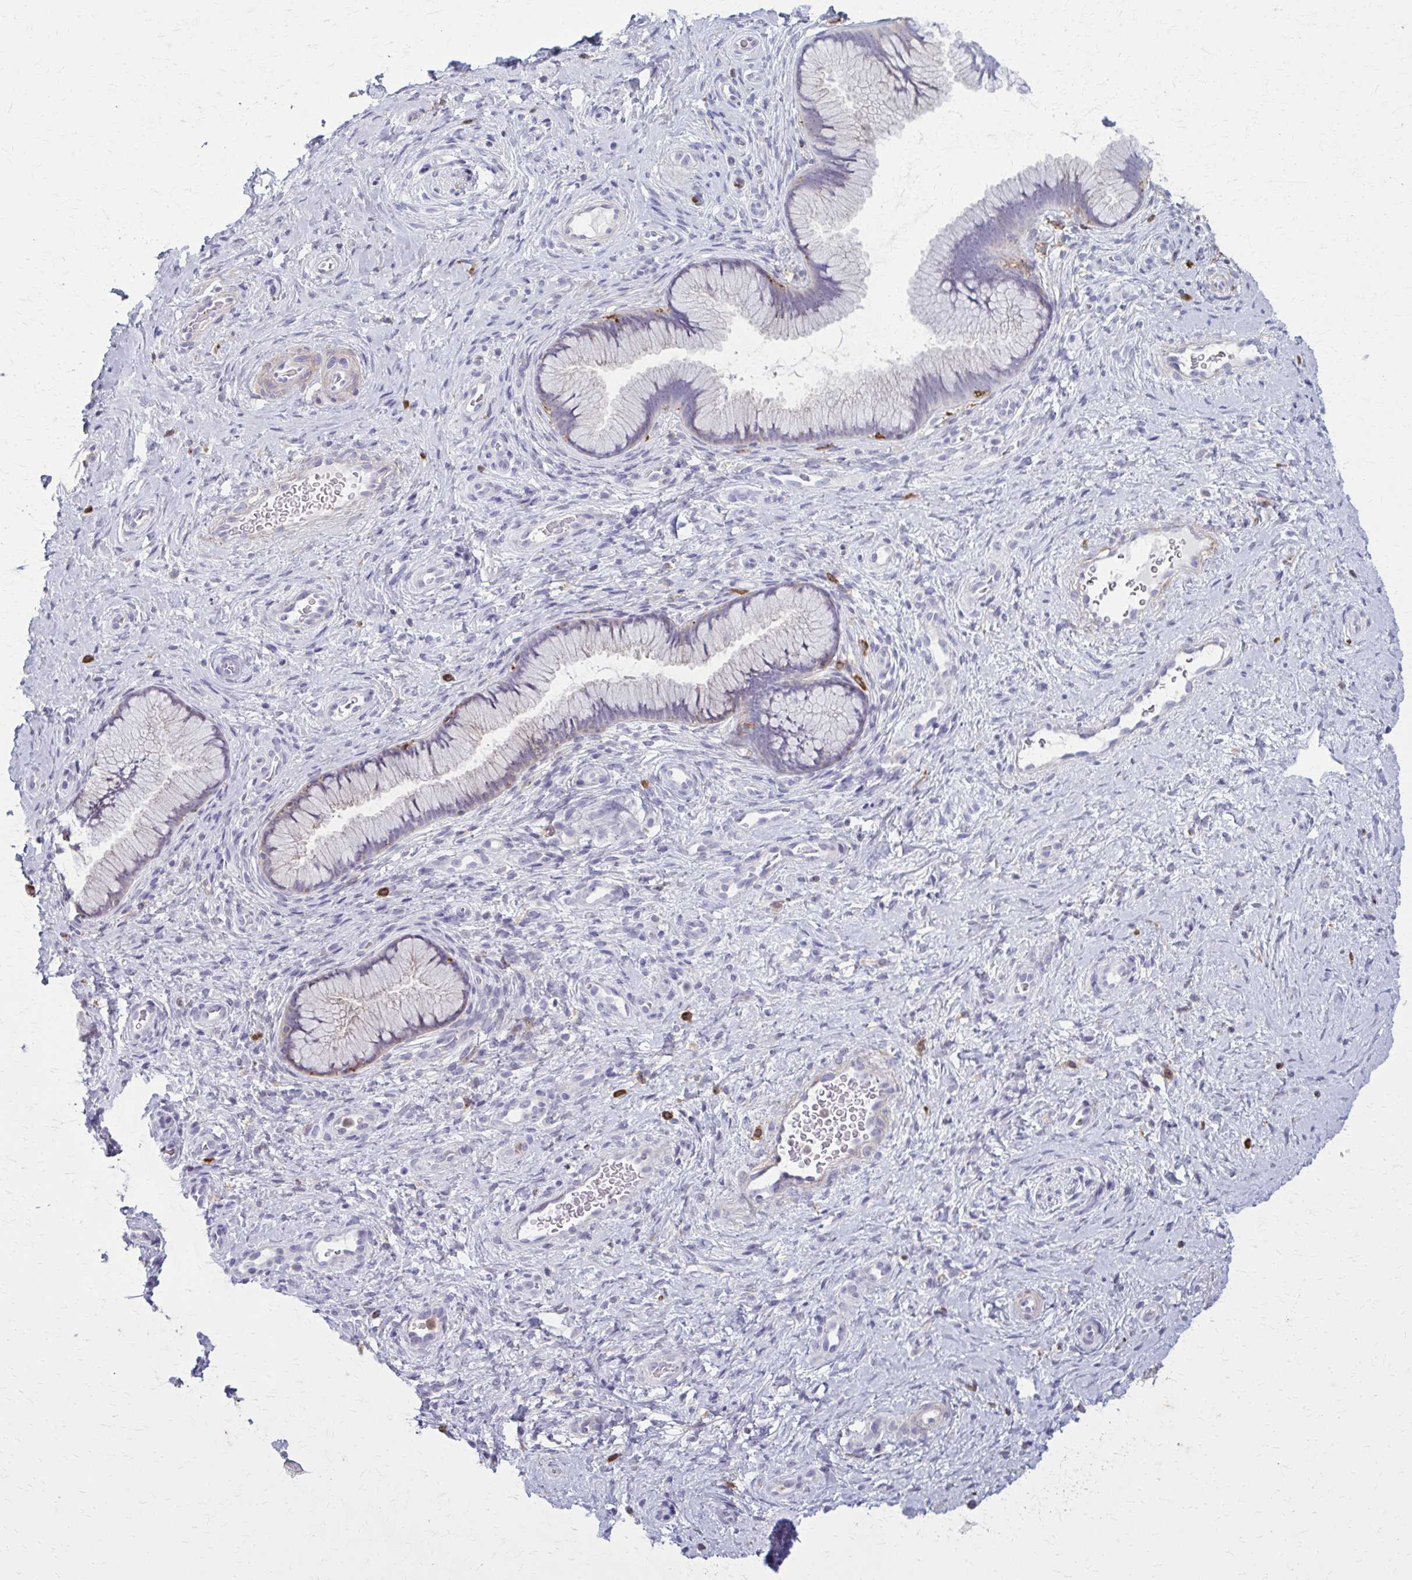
{"staining": {"intensity": "weak", "quantity": "<25%", "location": "cytoplasmic/membranous"}, "tissue": "cervix", "cell_type": "Glandular cells", "image_type": "normal", "snomed": [{"axis": "morphology", "description": "Normal tissue, NOS"}, {"axis": "topography", "description": "Cervix"}], "caption": "DAB immunohistochemical staining of normal cervix shows no significant positivity in glandular cells. (Brightfield microscopy of DAB (3,3'-diaminobenzidine) immunohistochemistry at high magnification).", "gene": "CARD9", "patient": {"sex": "female", "age": 34}}